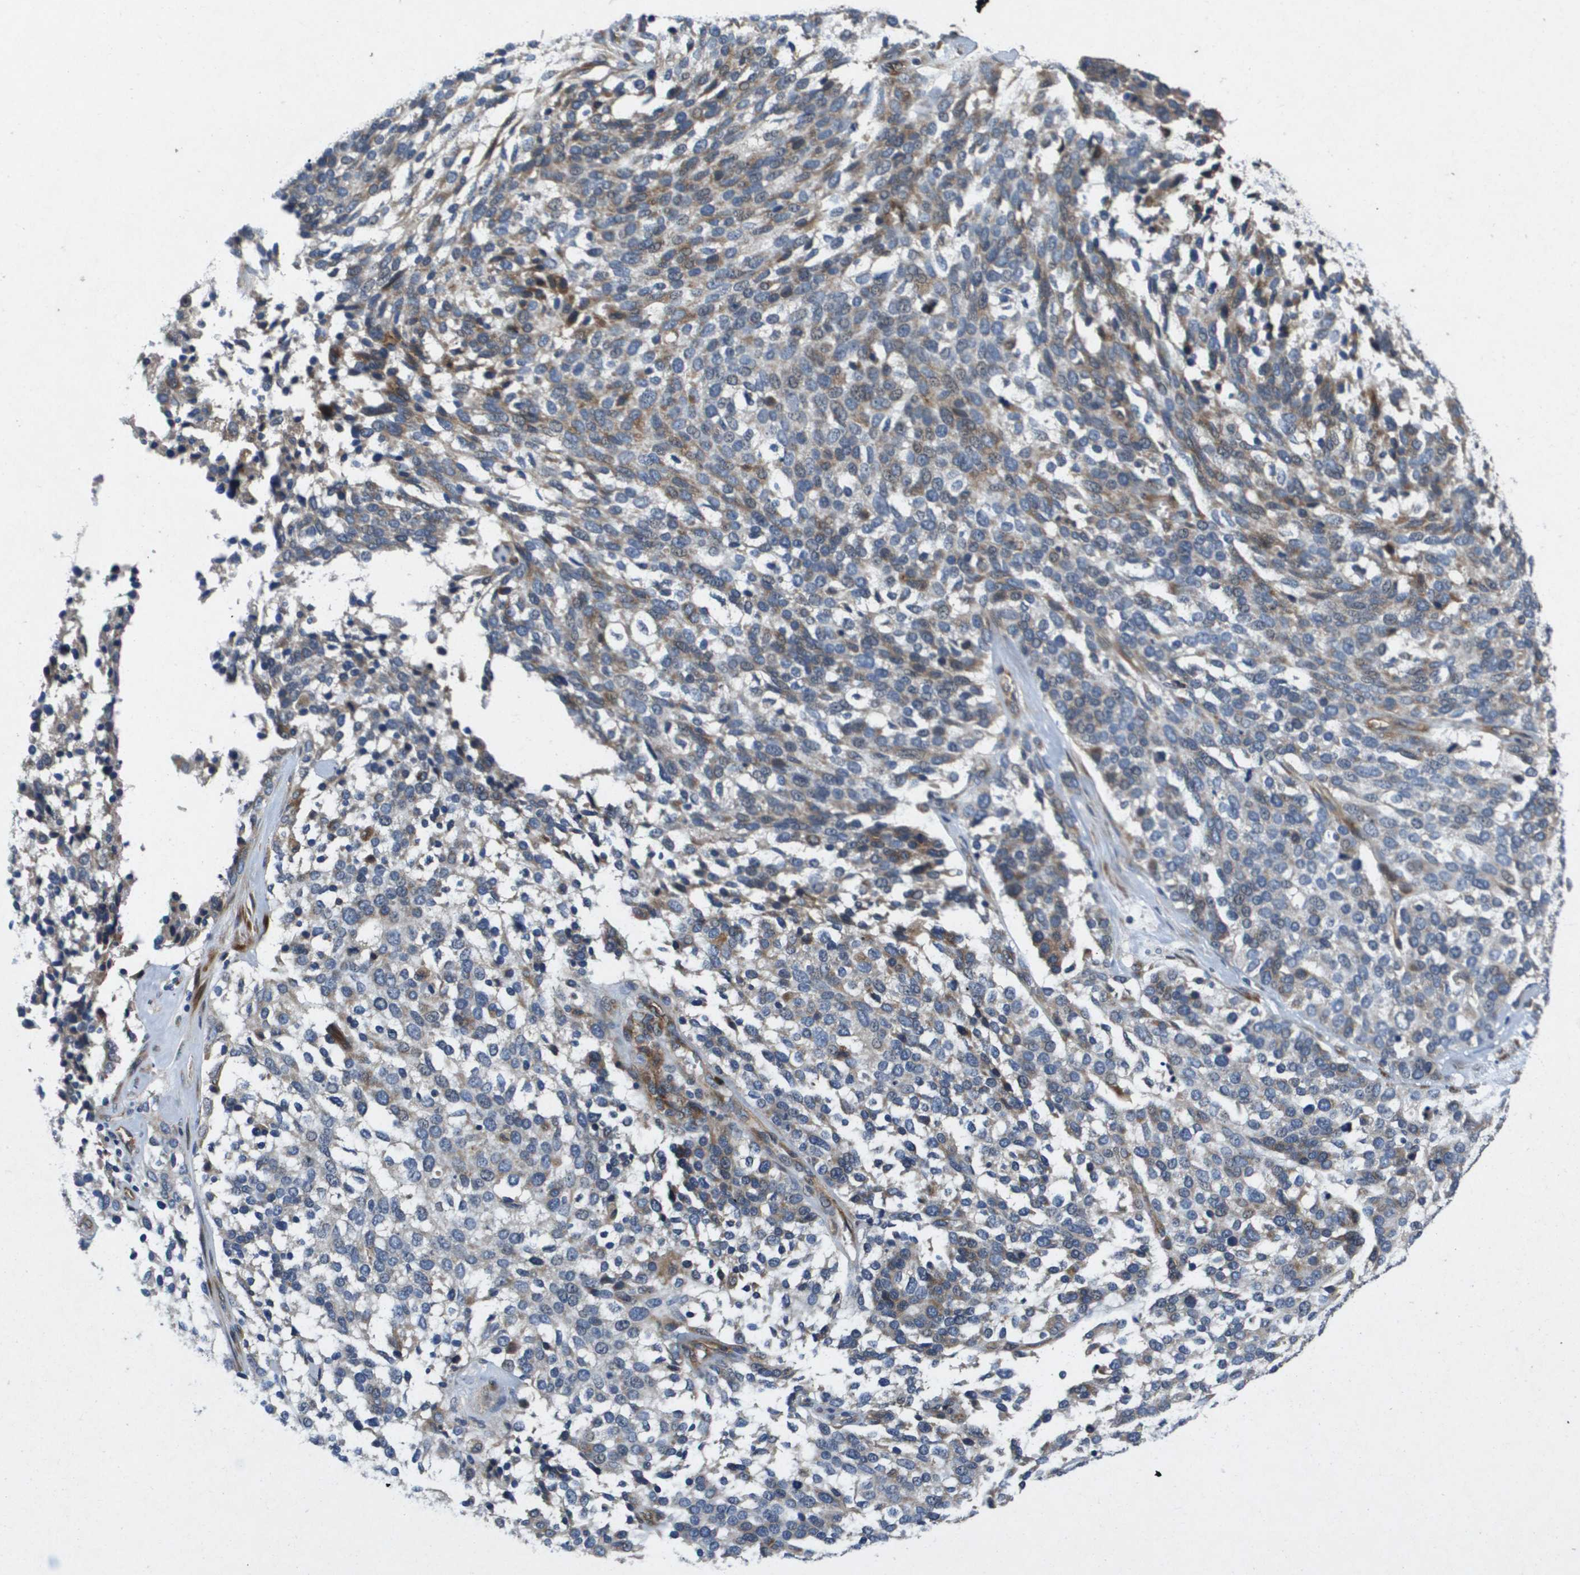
{"staining": {"intensity": "weak", "quantity": "25%-75%", "location": "cytoplasmic/membranous"}, "tissue": "ovarian cancer", "cell_type": "Tumor cells", "image_type": "cancer", "snomed": [{"axis": "morphology", "description": "Cystadenocarcinoma, serous, NOS"}, {"axis": "topography", "description": "Ovary"}], "caption": "Human serous cystadenocarcinoma (ovarian) stained with a protein marker demonstrates weak staining in tumor cells.", "gene": "ENTPD2", "patient": {"sex": "female", "age": 44}}